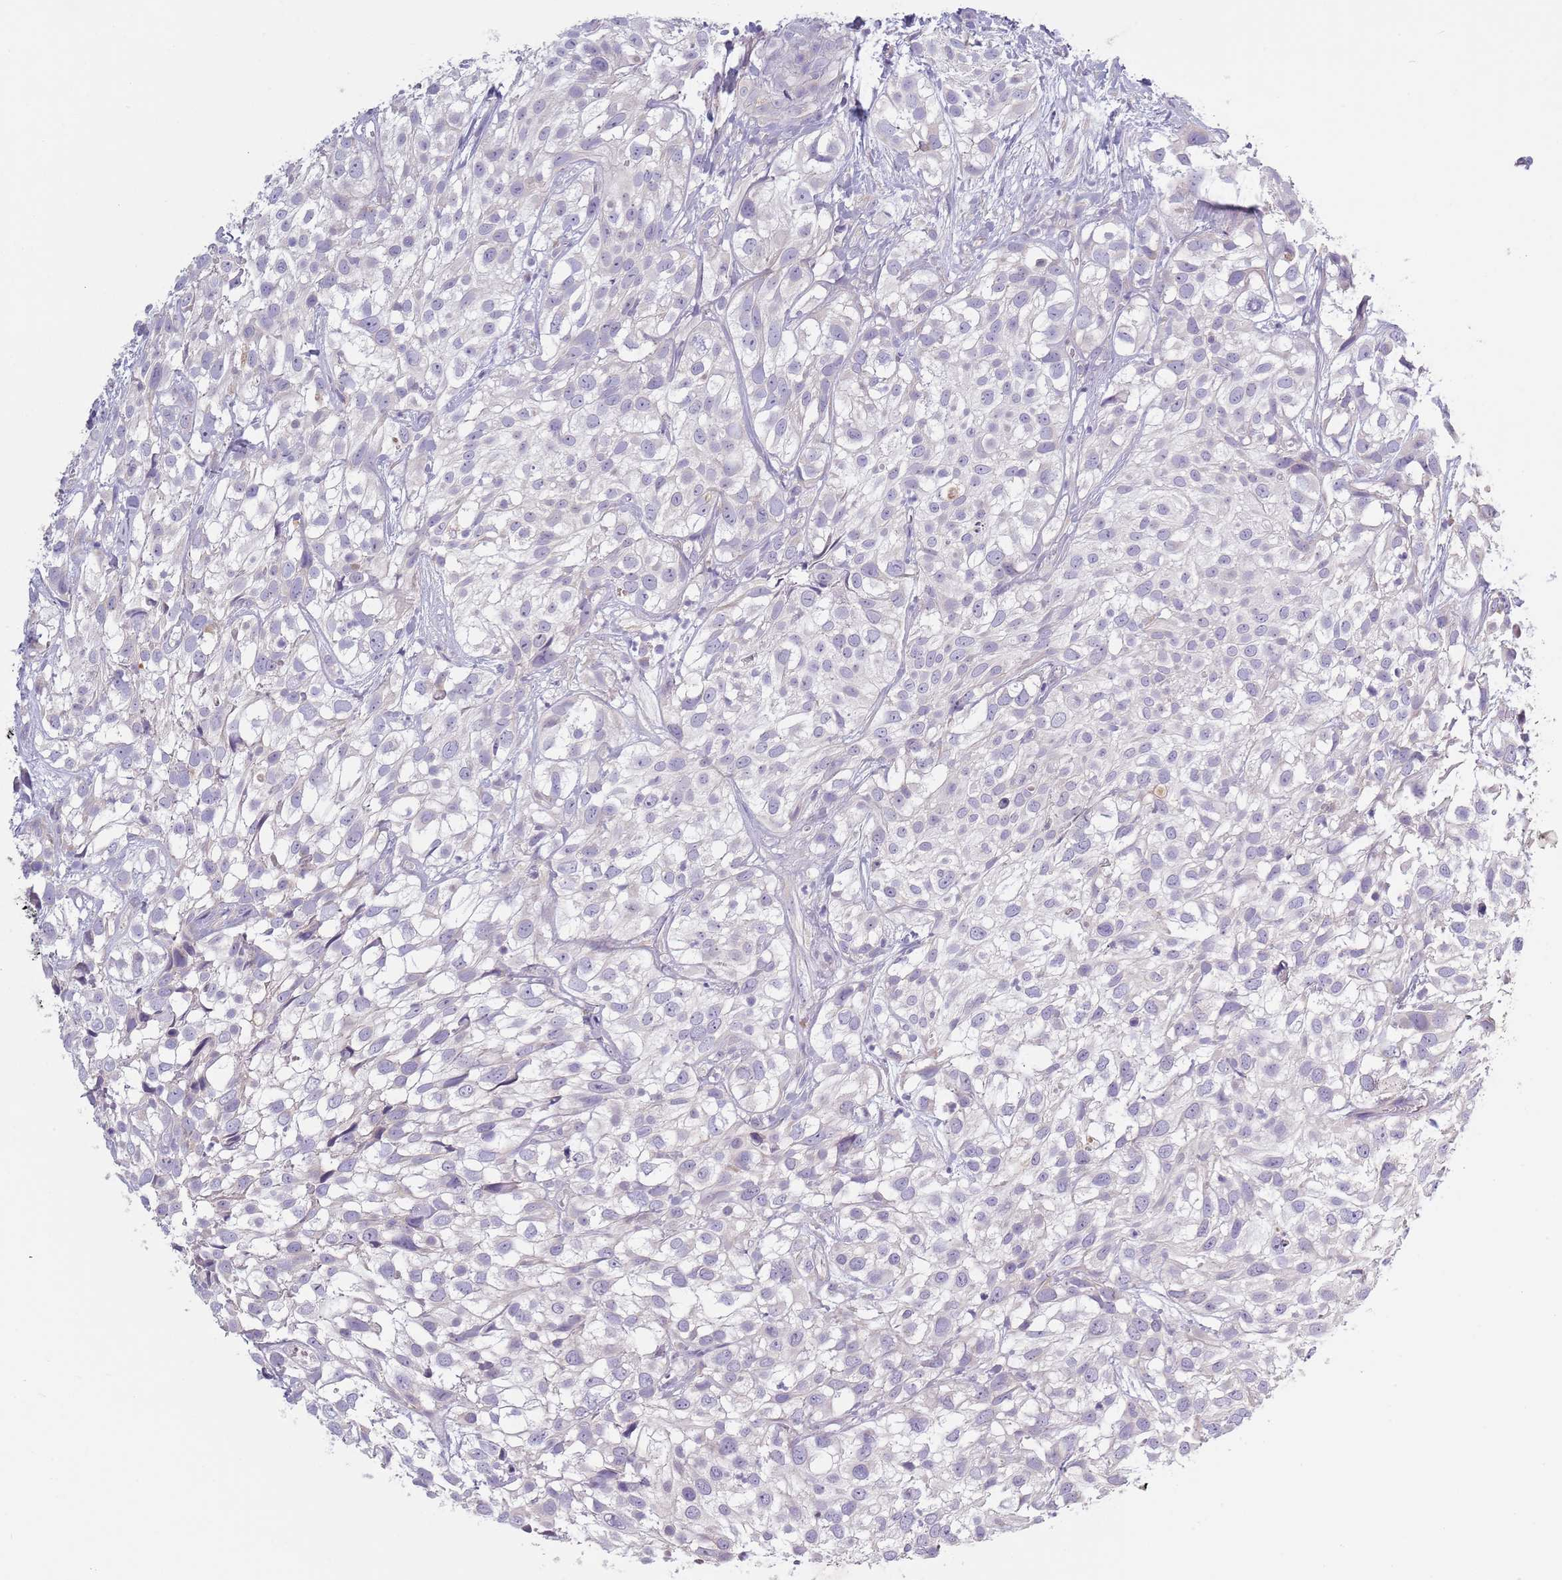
{"staining": {"intensity": "negative", "quantity": "none", "location": "none"}, "tissue": "urothelial cancer", "cell_type": "Tumor cells", "image_type": "cancer", "snomed": [{"axis": "morphology", "description": "Urothelial carcinoma, High grade"}, {"axis": "topography", "description": "Urinary bladder"}], "caption": "IHC histopathology image of neoplastic tissue: human urothelial carcinoma (high-grade) stained with DAB reveals no significant protein staining in tumor cells.", "gene": "COQ5", "patient": {"sex": "male", "age": 56}}